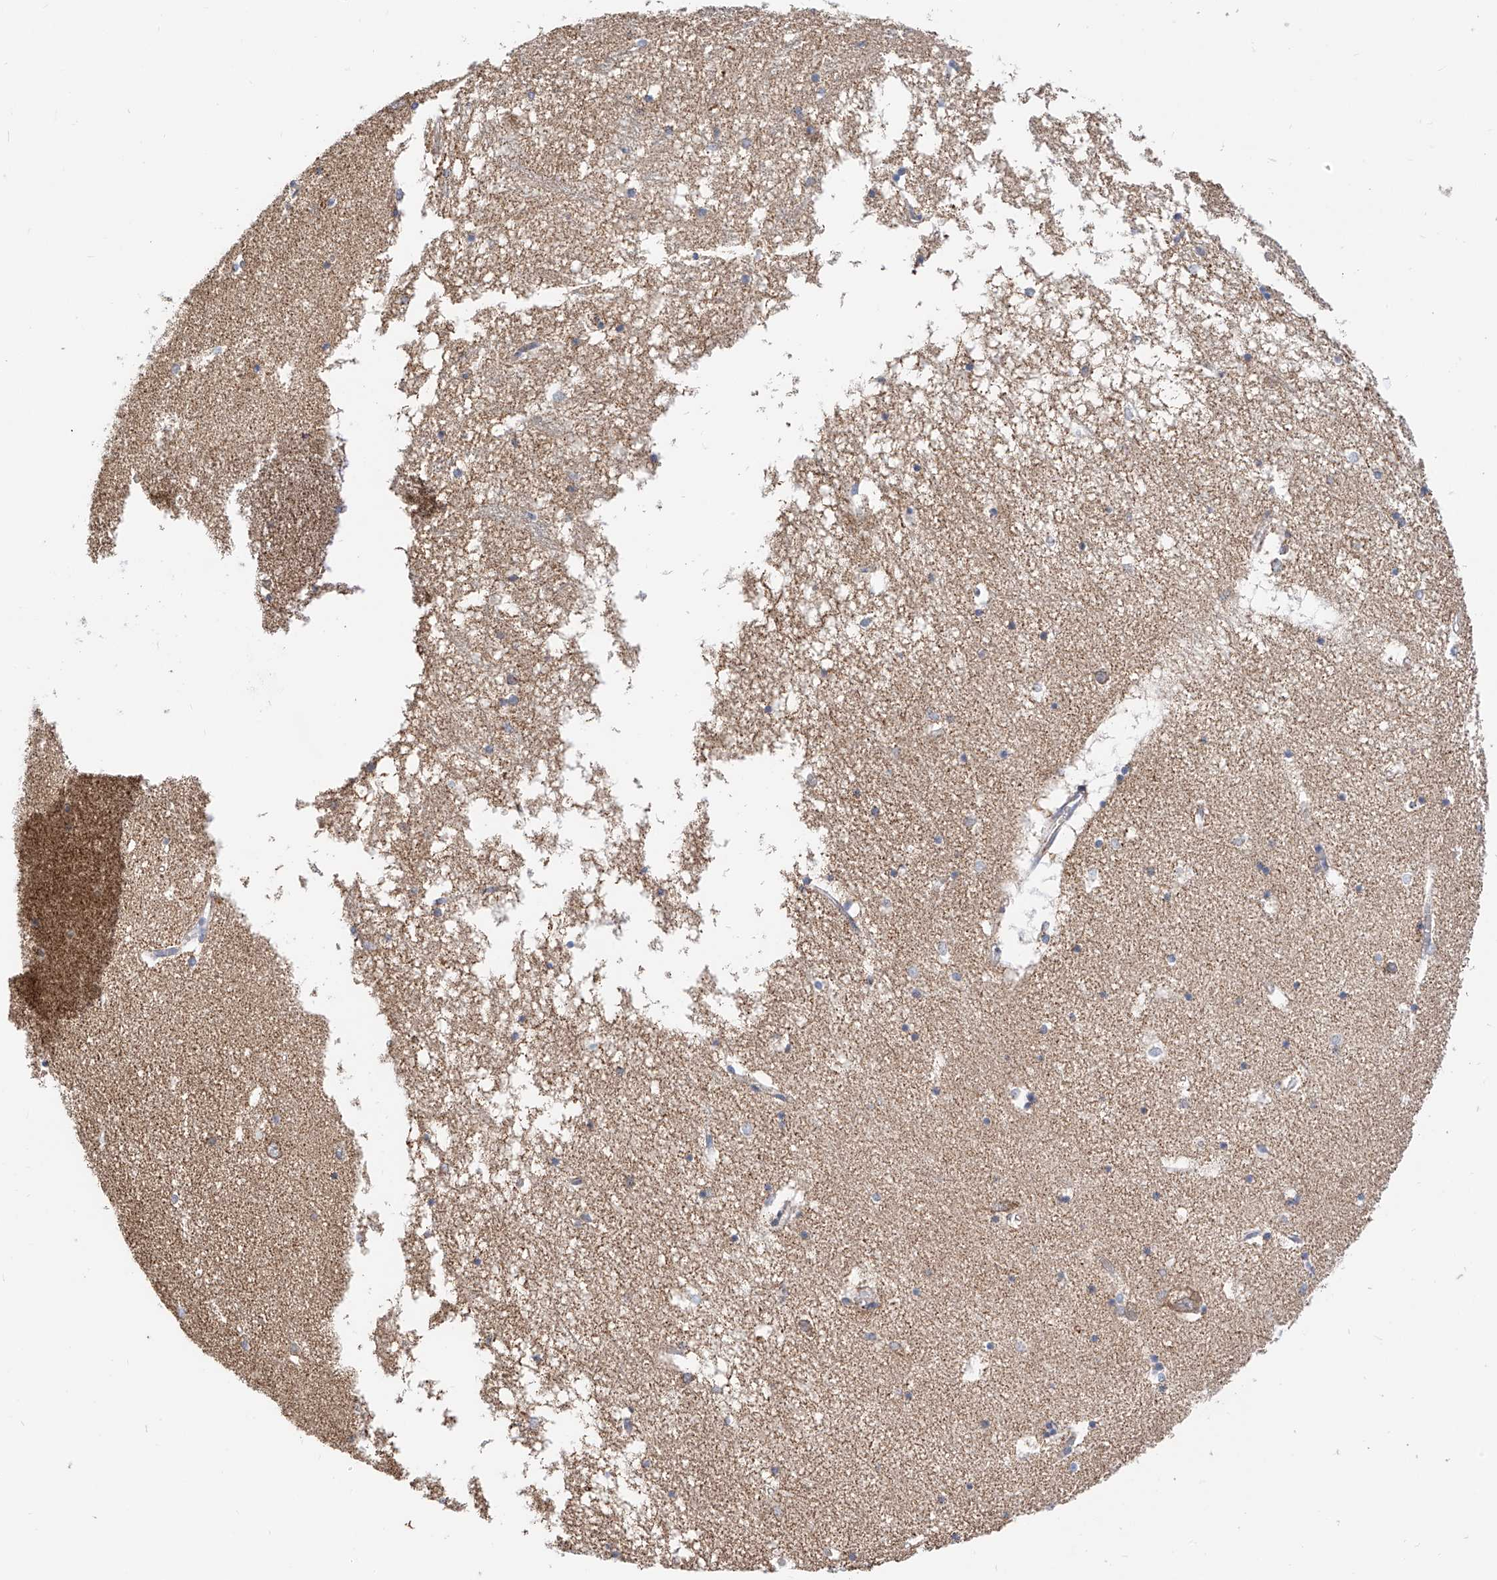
{"staining": {"intensity": "weak", "quantity": "25%-75%", "location": "cytoplasmic/membranous"}, "tissue": "hippocampus", "cell_type": "Glial cells", "image_type": "normal", "snomed": [{"axis": "morphology", "description": "Normal tissue, NOS"}, {"axis": "topography", "description": "Hippocampus"}], "caption": "Protein expression analysis of unremarkable hippocampus shows weak cytoplasmic/membranous staining in approximately 25%-75% of glial cells. (DAB IHC with brightfield microscopy, high magnification).", "gene": "NALCN", "patient": {"sex": "male", "age": 70}}